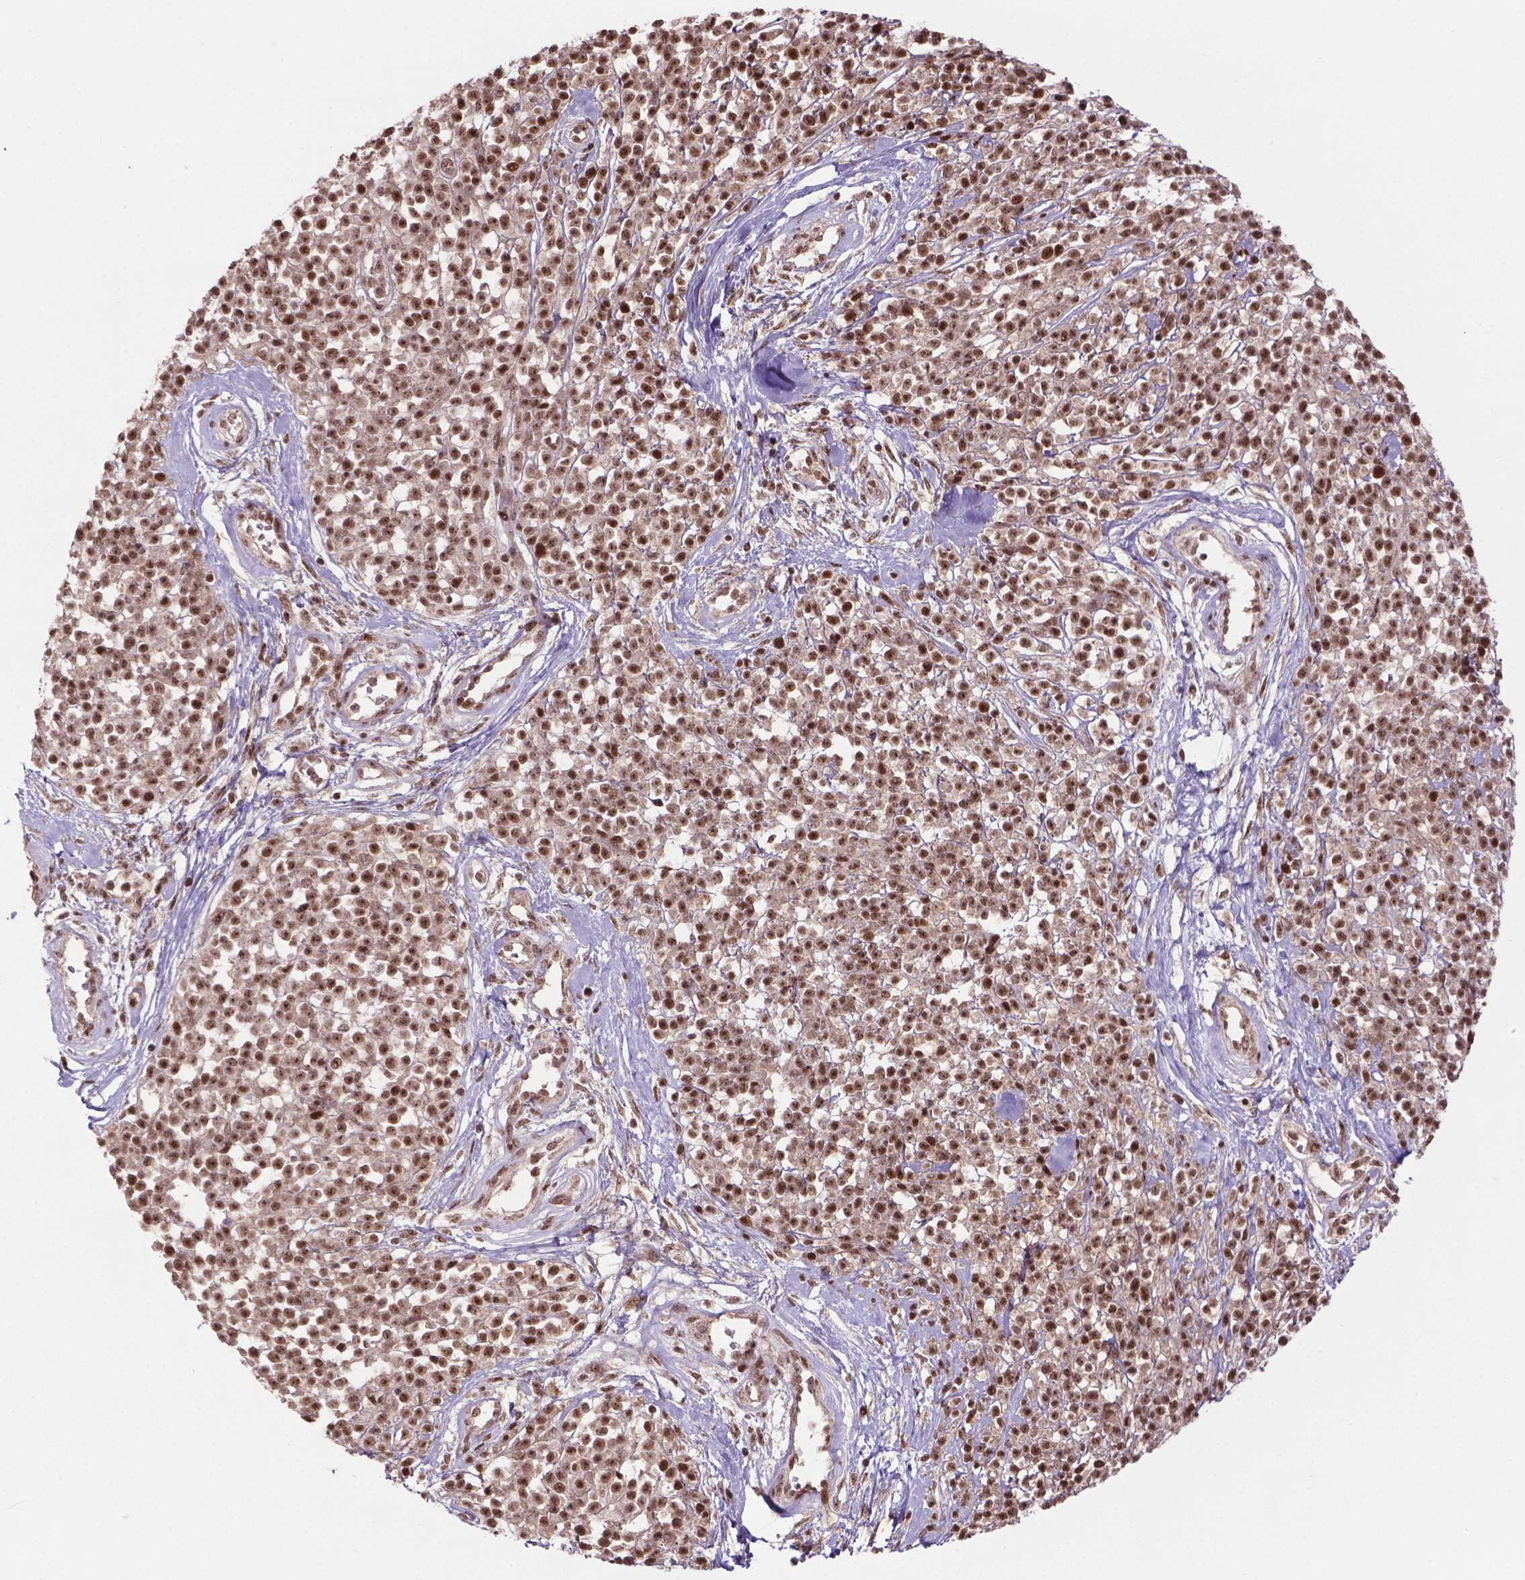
{"staining": {"intensity": "moderate", "quantity": ">75%", "location": "nuclear"}, "tissue": "melanoma", "cell_type": "Tumor cells", "image_type": "cancer", "snomed": [{"axis": "morphology", "description": "Malignant melanoma, NOS"}, {"axis": "topography", "description": "Skin"}, {"axis": "topography", "description": "Skin of trunk"}], "caption": "There is medium levels of moderate nuclear positivity in tumor cells of malignant melanoma, as demonstrated by immunohistochemical staining (brown color).", "gene": "CSNK2A1", "patient": {"sex": "male", "age": 74}}